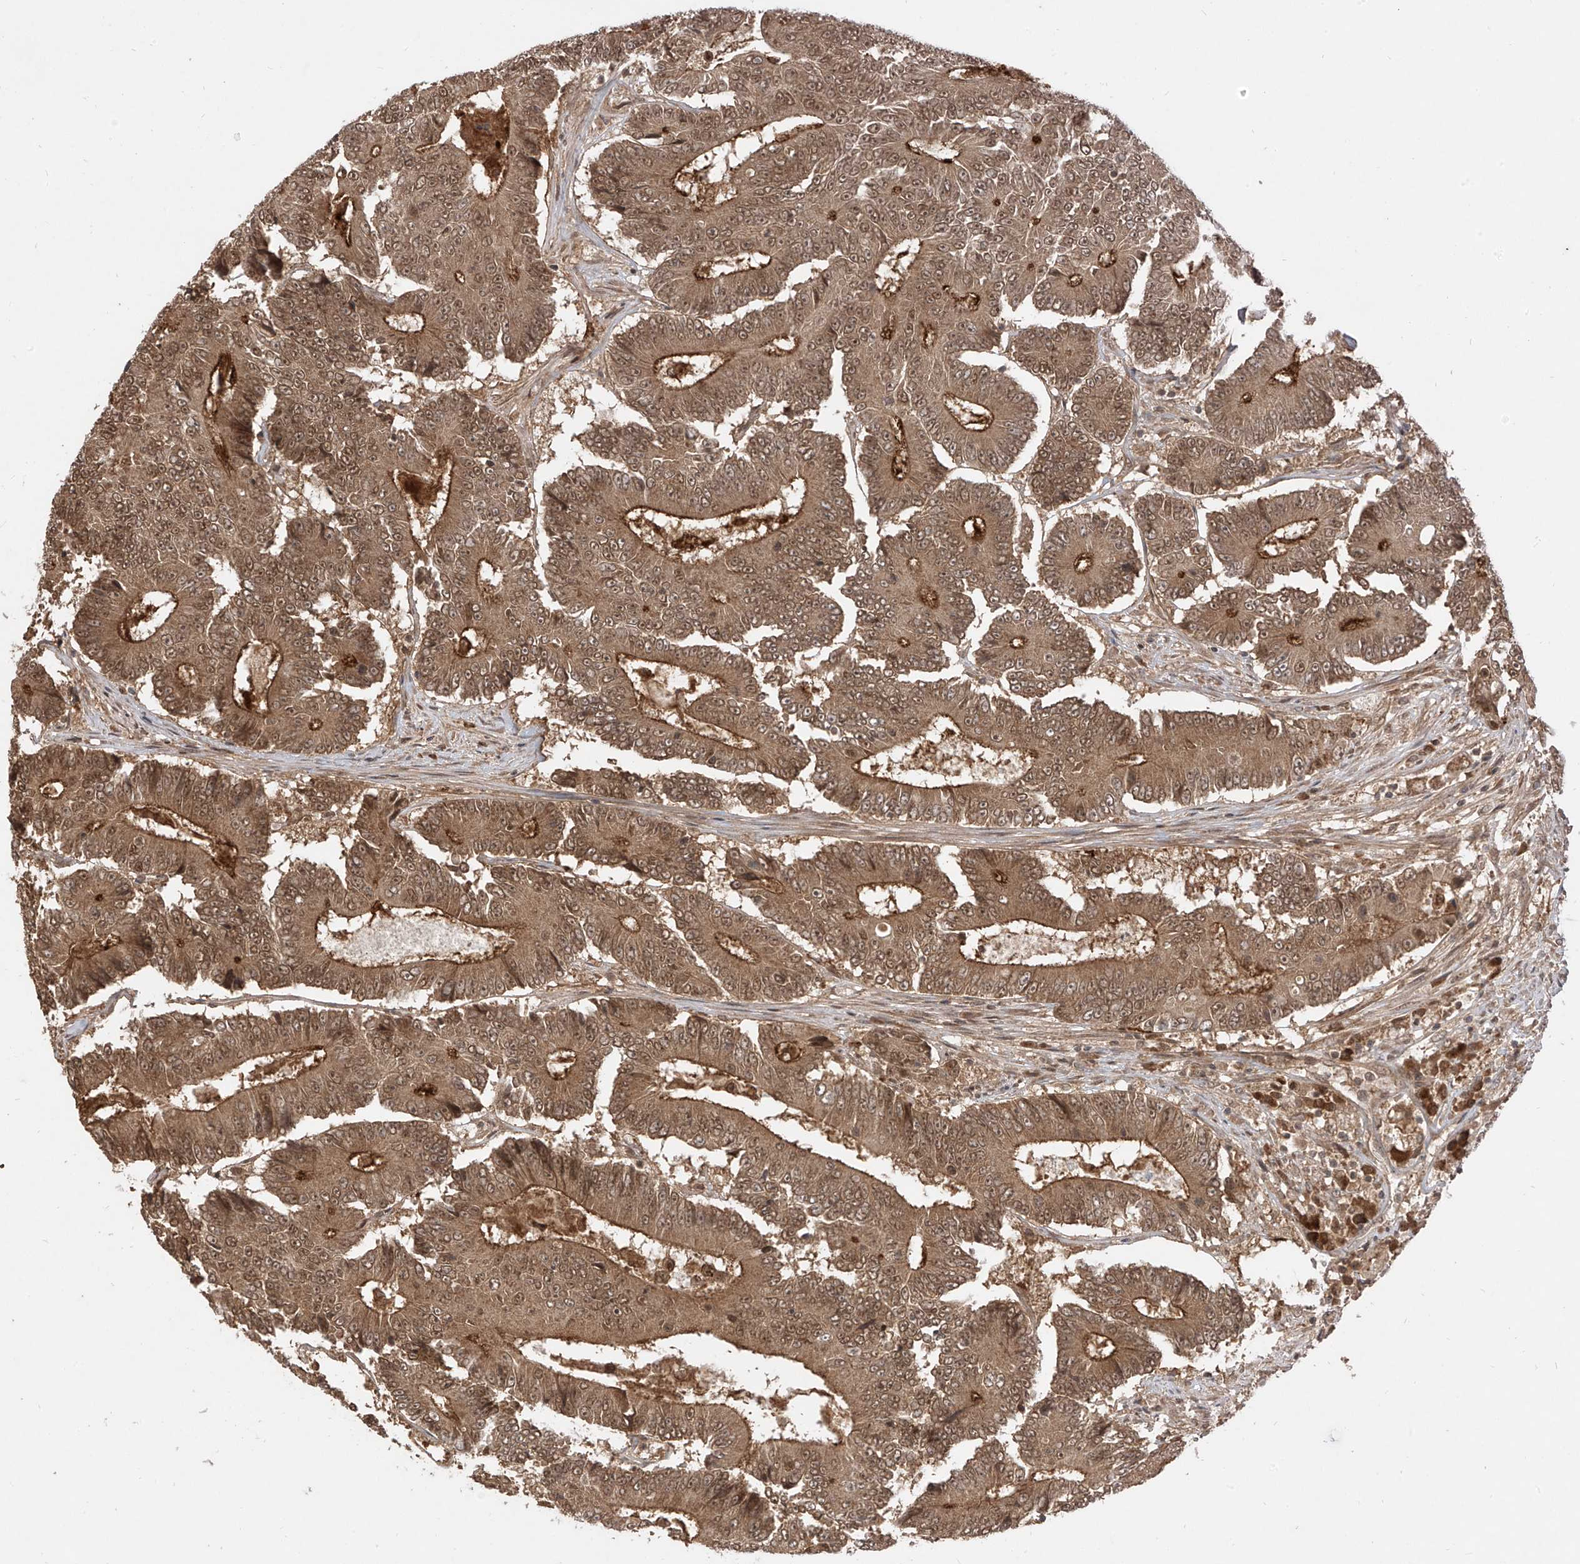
{"staining": {"intensity": "moderate", "quantity": ">75%", "location": "cytoplasmic/membranous,nuclear"}, "tissue": "colorectal cancer", "cell_type": "Tumor cells", "image_type": "cancer", "snomed": [{"axis": "morphology", "description": "Adenocarcinoma, NOS"}, {"axis": "topography", "description": "Colon"}], "caption": "The micrograph reveals immunohistochemical staining of colorectal cancer (adenocarcinoma). There is moderate cytoplasmic/membranous and nuclear staining is present in about >75% of tumor cells. Nuclei are stained in blue.", "gene": "LCOR", "patient": {"sex": "male", "age": 83}}